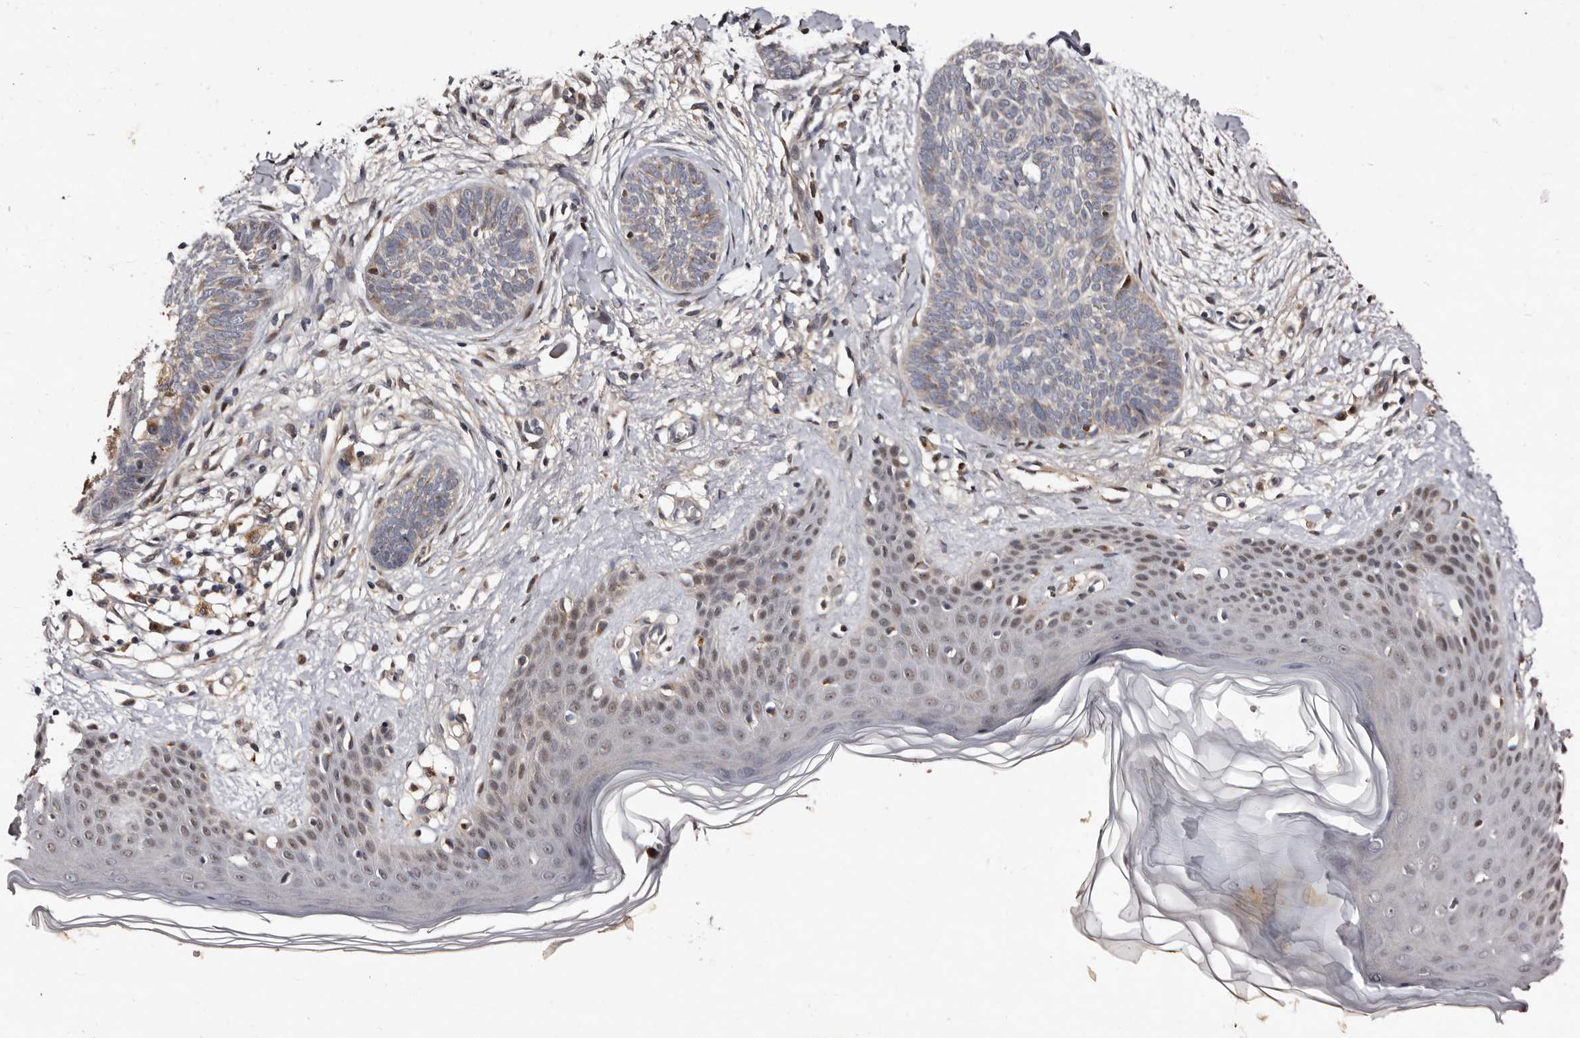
{"staining": {"intensity": "weak", "quantity": "<25%", "location": "cytoplasmic/membranous"}, "tissue": "skin cancer", "cell_type": "Tumor cells", "image_type": "cancer", "snomed": [{"axis": "morphology", "description": "Basal cell carcinoma"}, {"axis": "topography", "description": "Skin"}], "caption": "Immunohistochemical staining of human skin basal cell carcinoma demonstrates no significant staining in tumor cells.", "gene": "FAM91A1", "patient": {"sex": "female", "age": 59}}